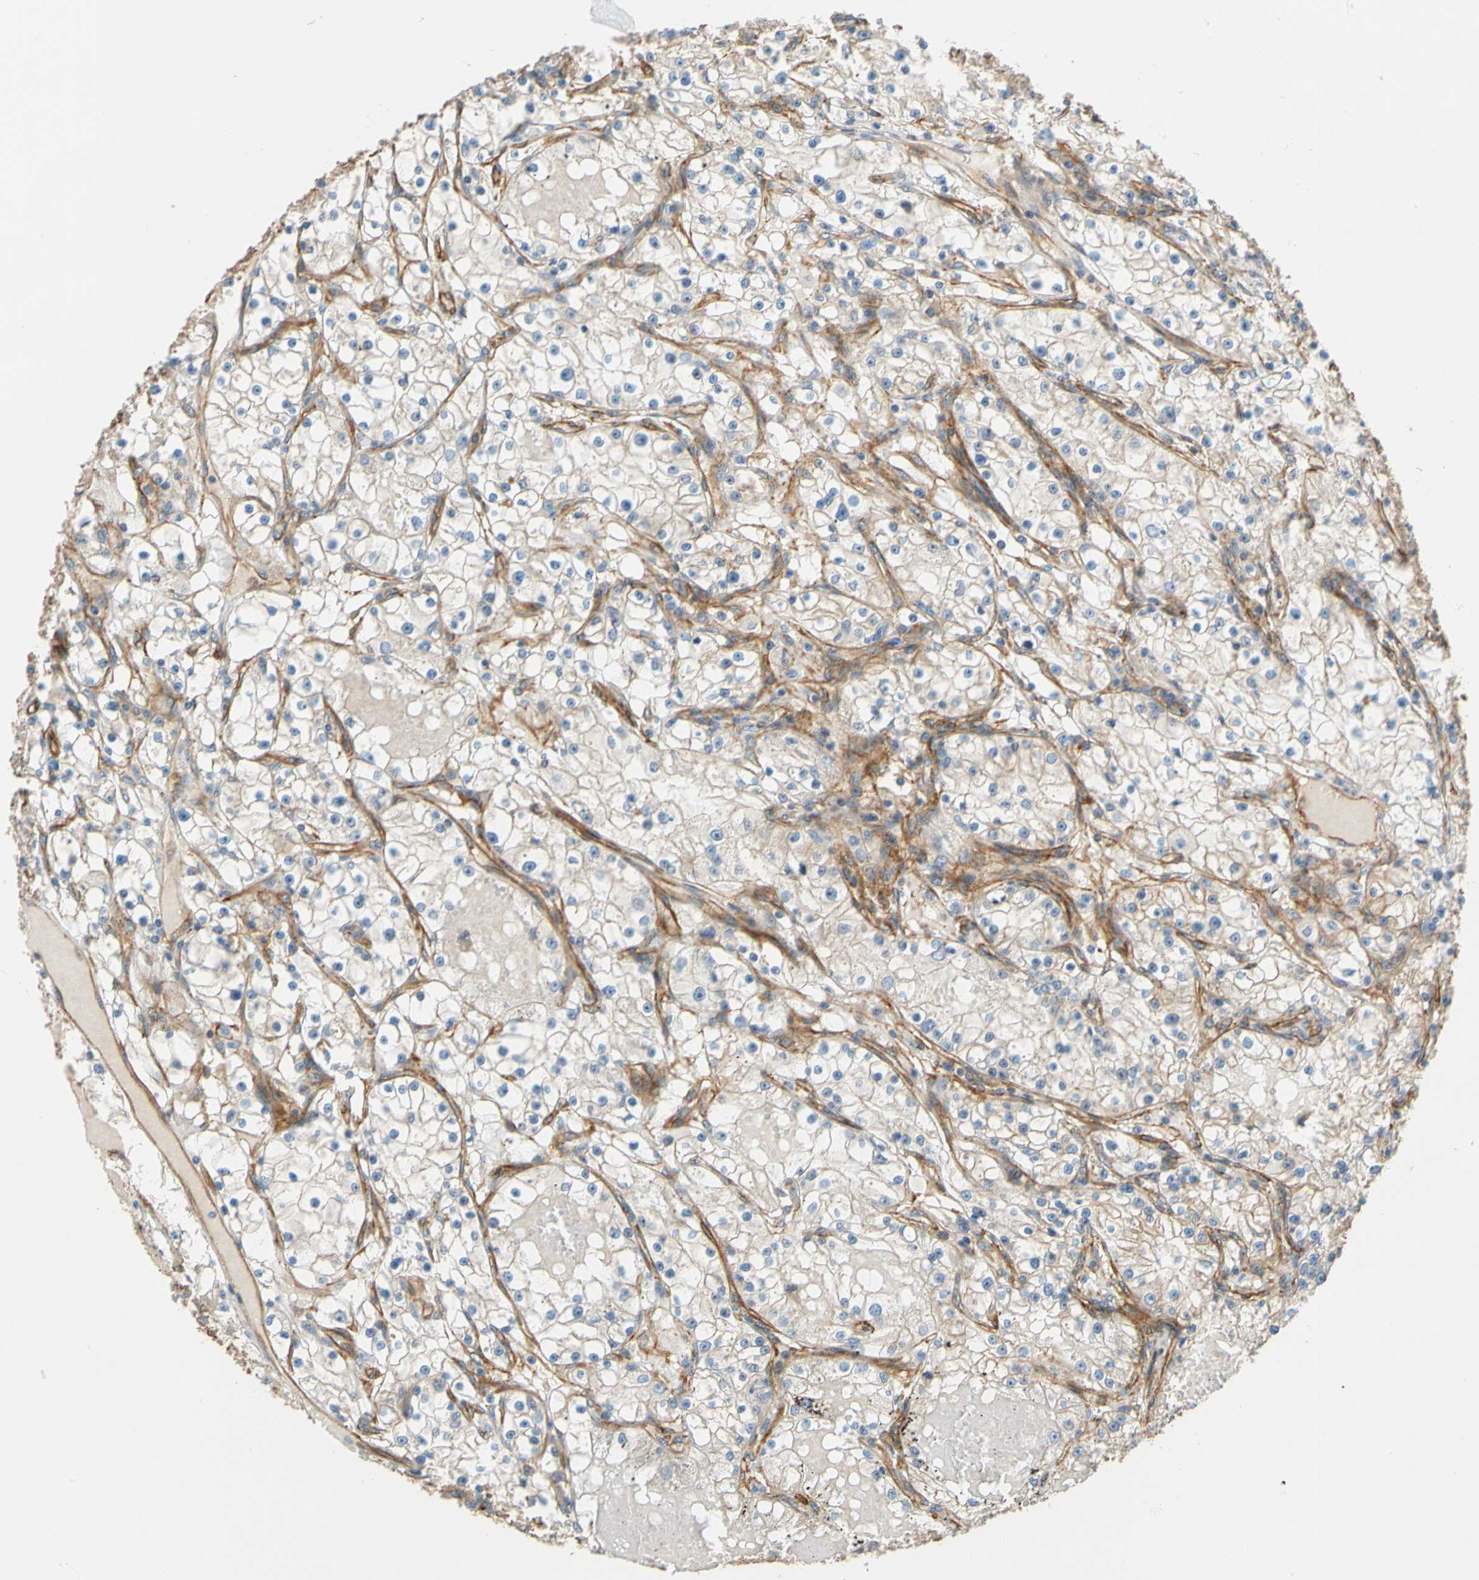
{"staining": {"intensity": "weak", "quantity": "<25%", "location": "cytoplasmic/membranous"}, "tissue": "renal cancer", "cell_type": "Tumor cells", "image_type": "cancer", "snomed": [{"axis": "morphology", "description": "Adenocarcinoma, NOS"}, {"axis": "topography", "description": "Kidney"}], "caption": "Tumor cells show no significant protein positivity in renal adenocarcinoma.", "gene": "SPTAN1", "patient": {"sex": "male", "age": 56}}